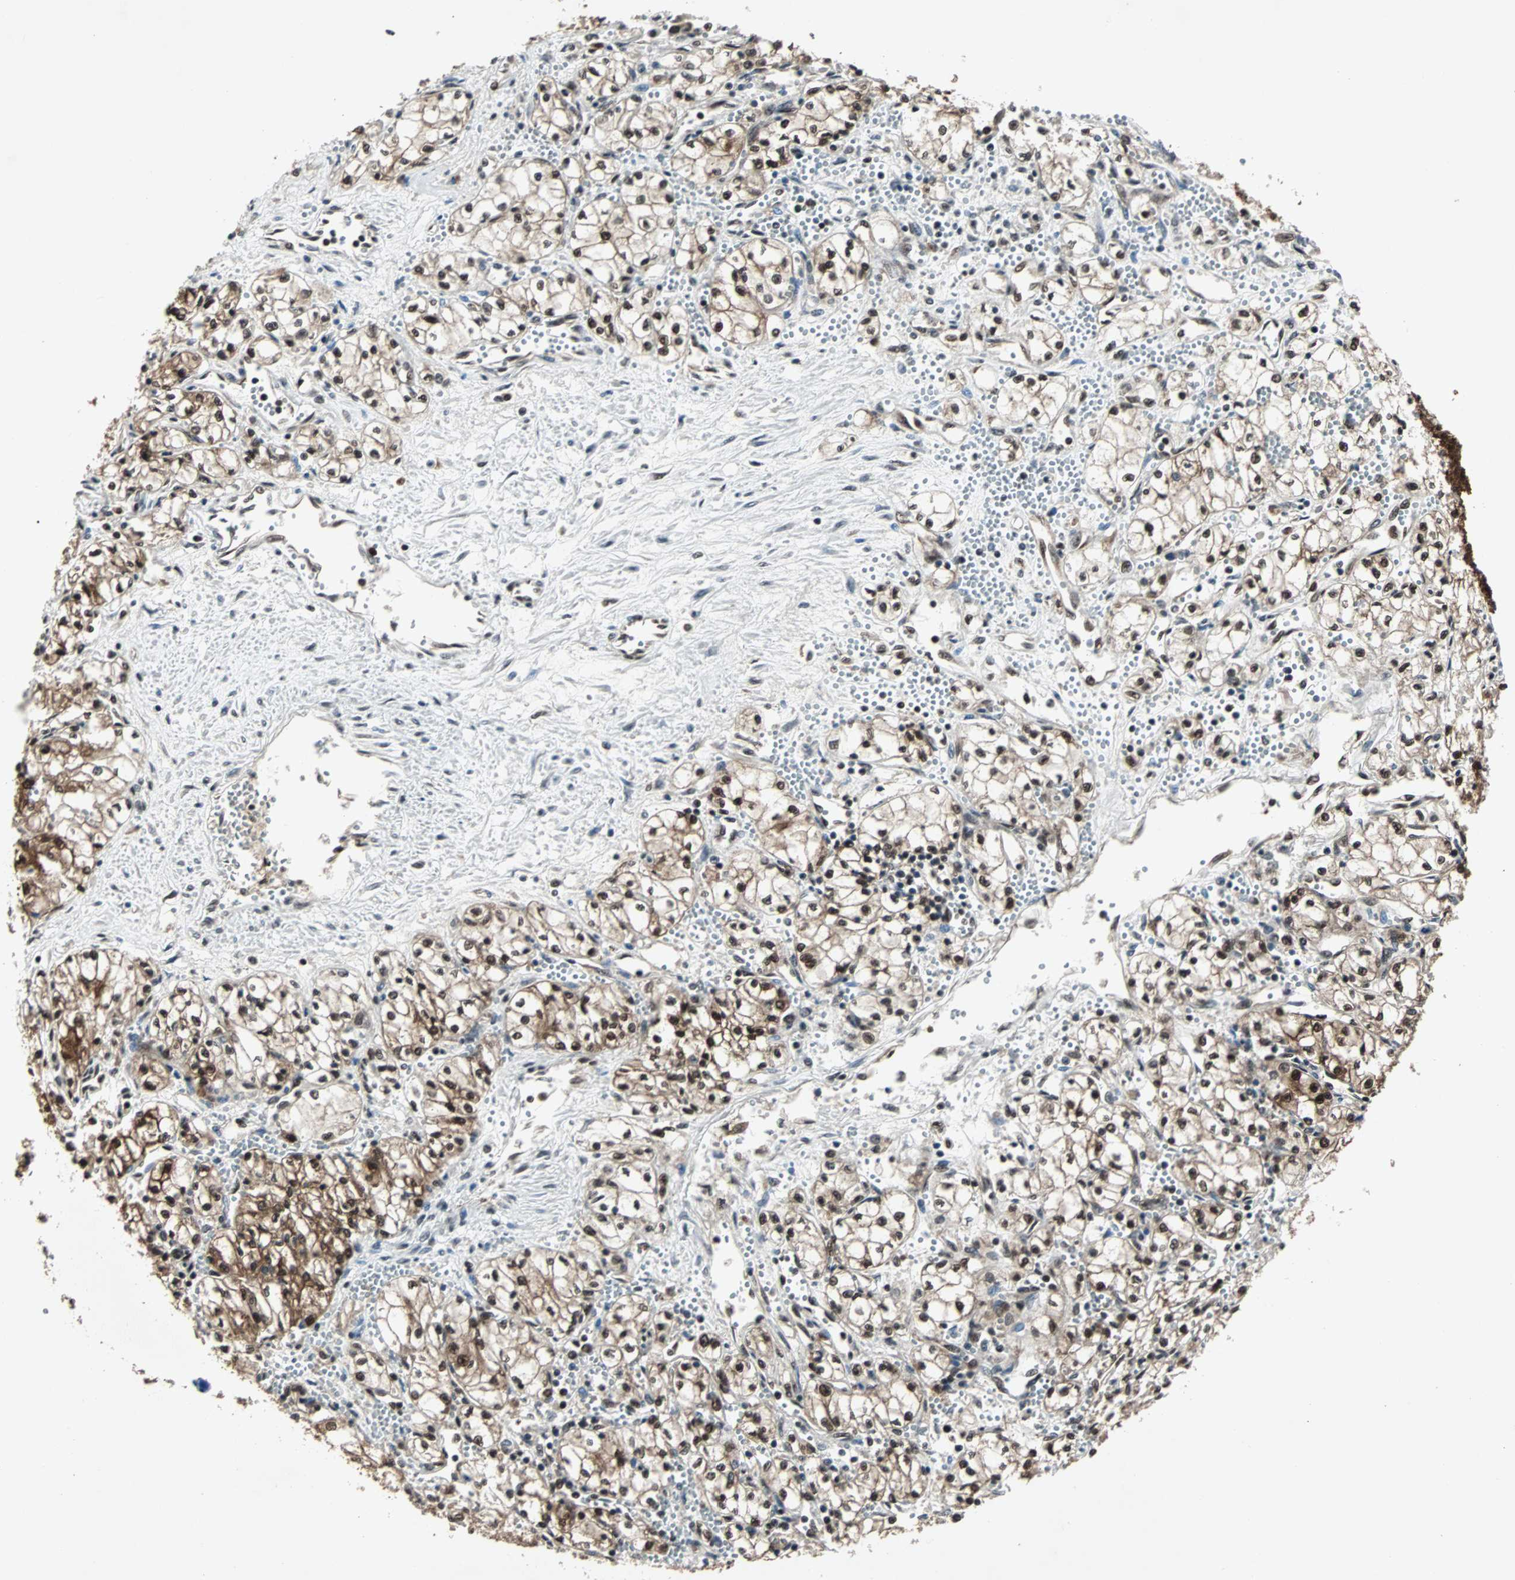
{"staining": {"intensity": "strong", "quantity": ">75%", "location": "cytoplasmic/membranous,nuclear"}, "tissue": "renal cancer", "cell_type": "Tumor cells", "image_type": "cancer", "snomed": [{"axis": "morphology", "description": "Normal tissue, NOS"}, {"axis": "morphology", "description": "Adenocarcinoma, NOS"}, {"axis": "topography", "description": "Kidney"}], "caption": "Approximately >75% of tumor cells in renal cancer (adenocarcinoma) show strong cytoplasmic/membranous and nuclear protein positivity as visualized by brown immunohistochemical staining.", "gene": "ACLY", "patient": {"sex": "male", "age": 59}}